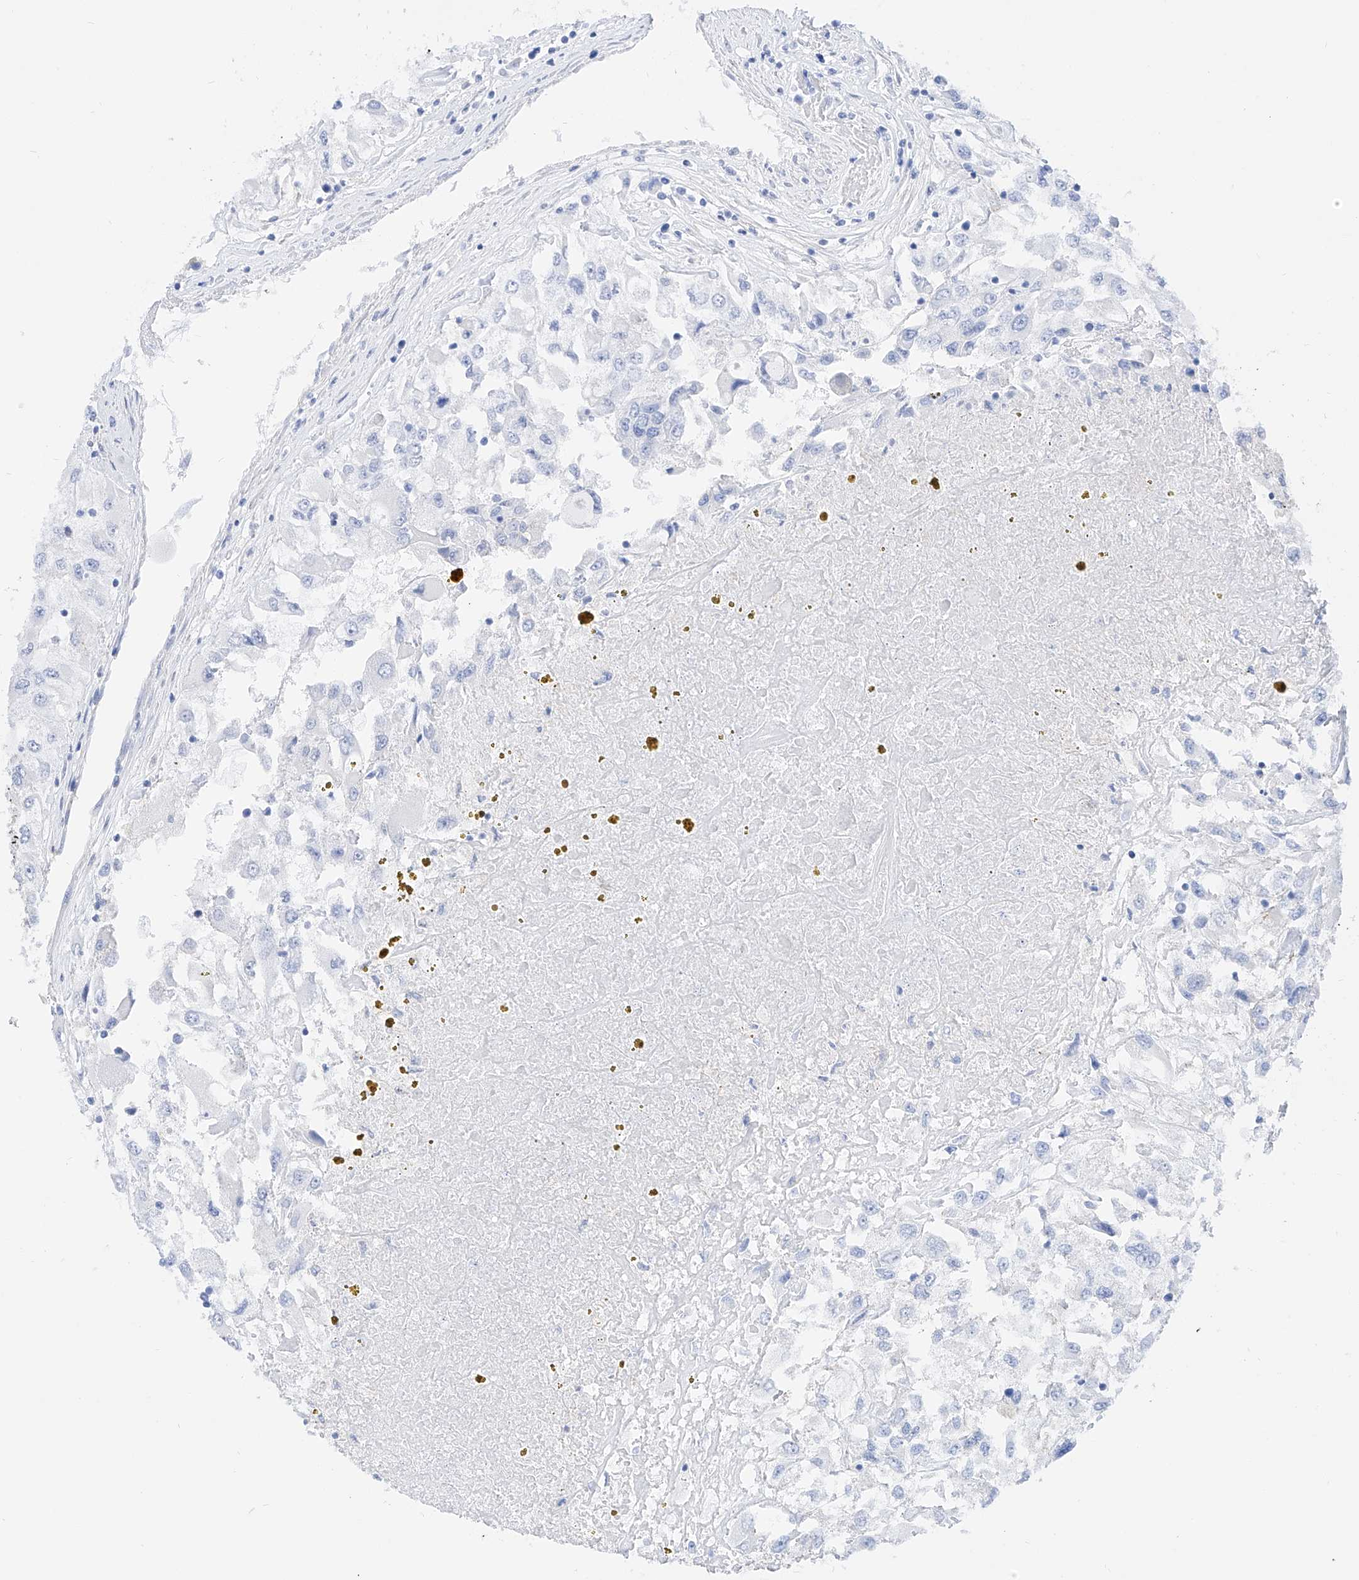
{"staining": {"intensity": "negative", "quantity": "none", "location": "none"}, "tissue": "renal cancer", "cell_type": "Tumor cells", "image_type": "cancer", "snomed": [{"axis": "morphology", "description": "Adenocarcinoma, NOS"}, {"axis": "topography", "description": "Kidney"}], "caption": "An immunohistochemistry photomicrograph of adenocarcinoma (renal) is shown. There is no staining in tumor cells of adenocarcinoma (renal).", "gene": "ZNF653", "patient": {"sex": "female", "age": 52}}